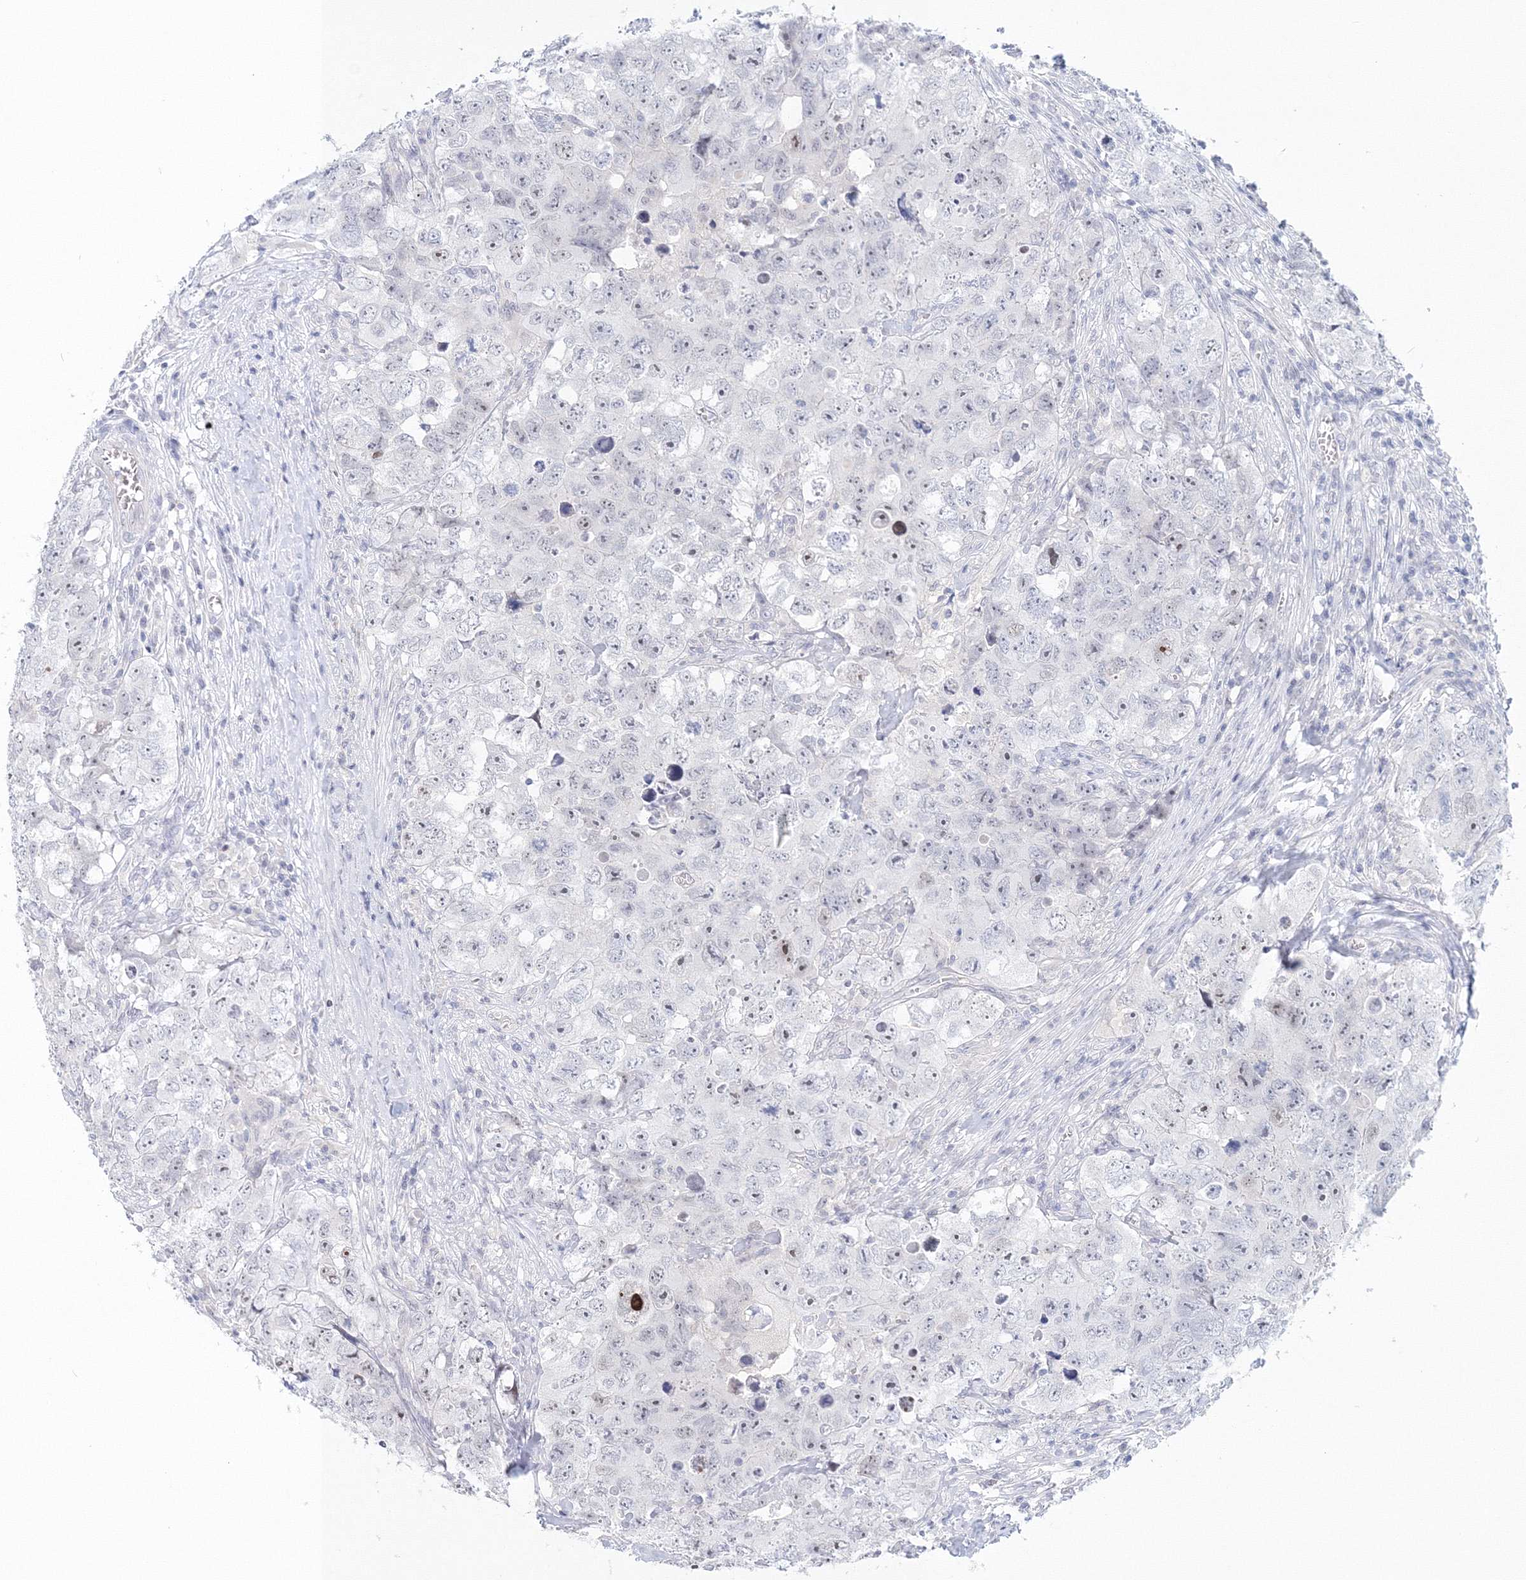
{"staining": {"intensity": "negative", "quantity": "none", "location": "none"}, "tissue": "testis cancer", "cell_type": "Tumor cells", "image_type": "cancer", "snomed": [{"axis": "morphology", "description": "Seminoma, NOS"}, {"axis": "morphology", "description": "Carcinoma, Embryonal, NOS"}, {"axis": "topography", "description": "Testis"}], "caption": "This is an immunohistochemistry (IHC) photomicrograph of human testis embryonal carcinoma. There is no staining in tumor cells.", "gene": "VSIG1", "patient": {"sex": "male", "age": 43}}